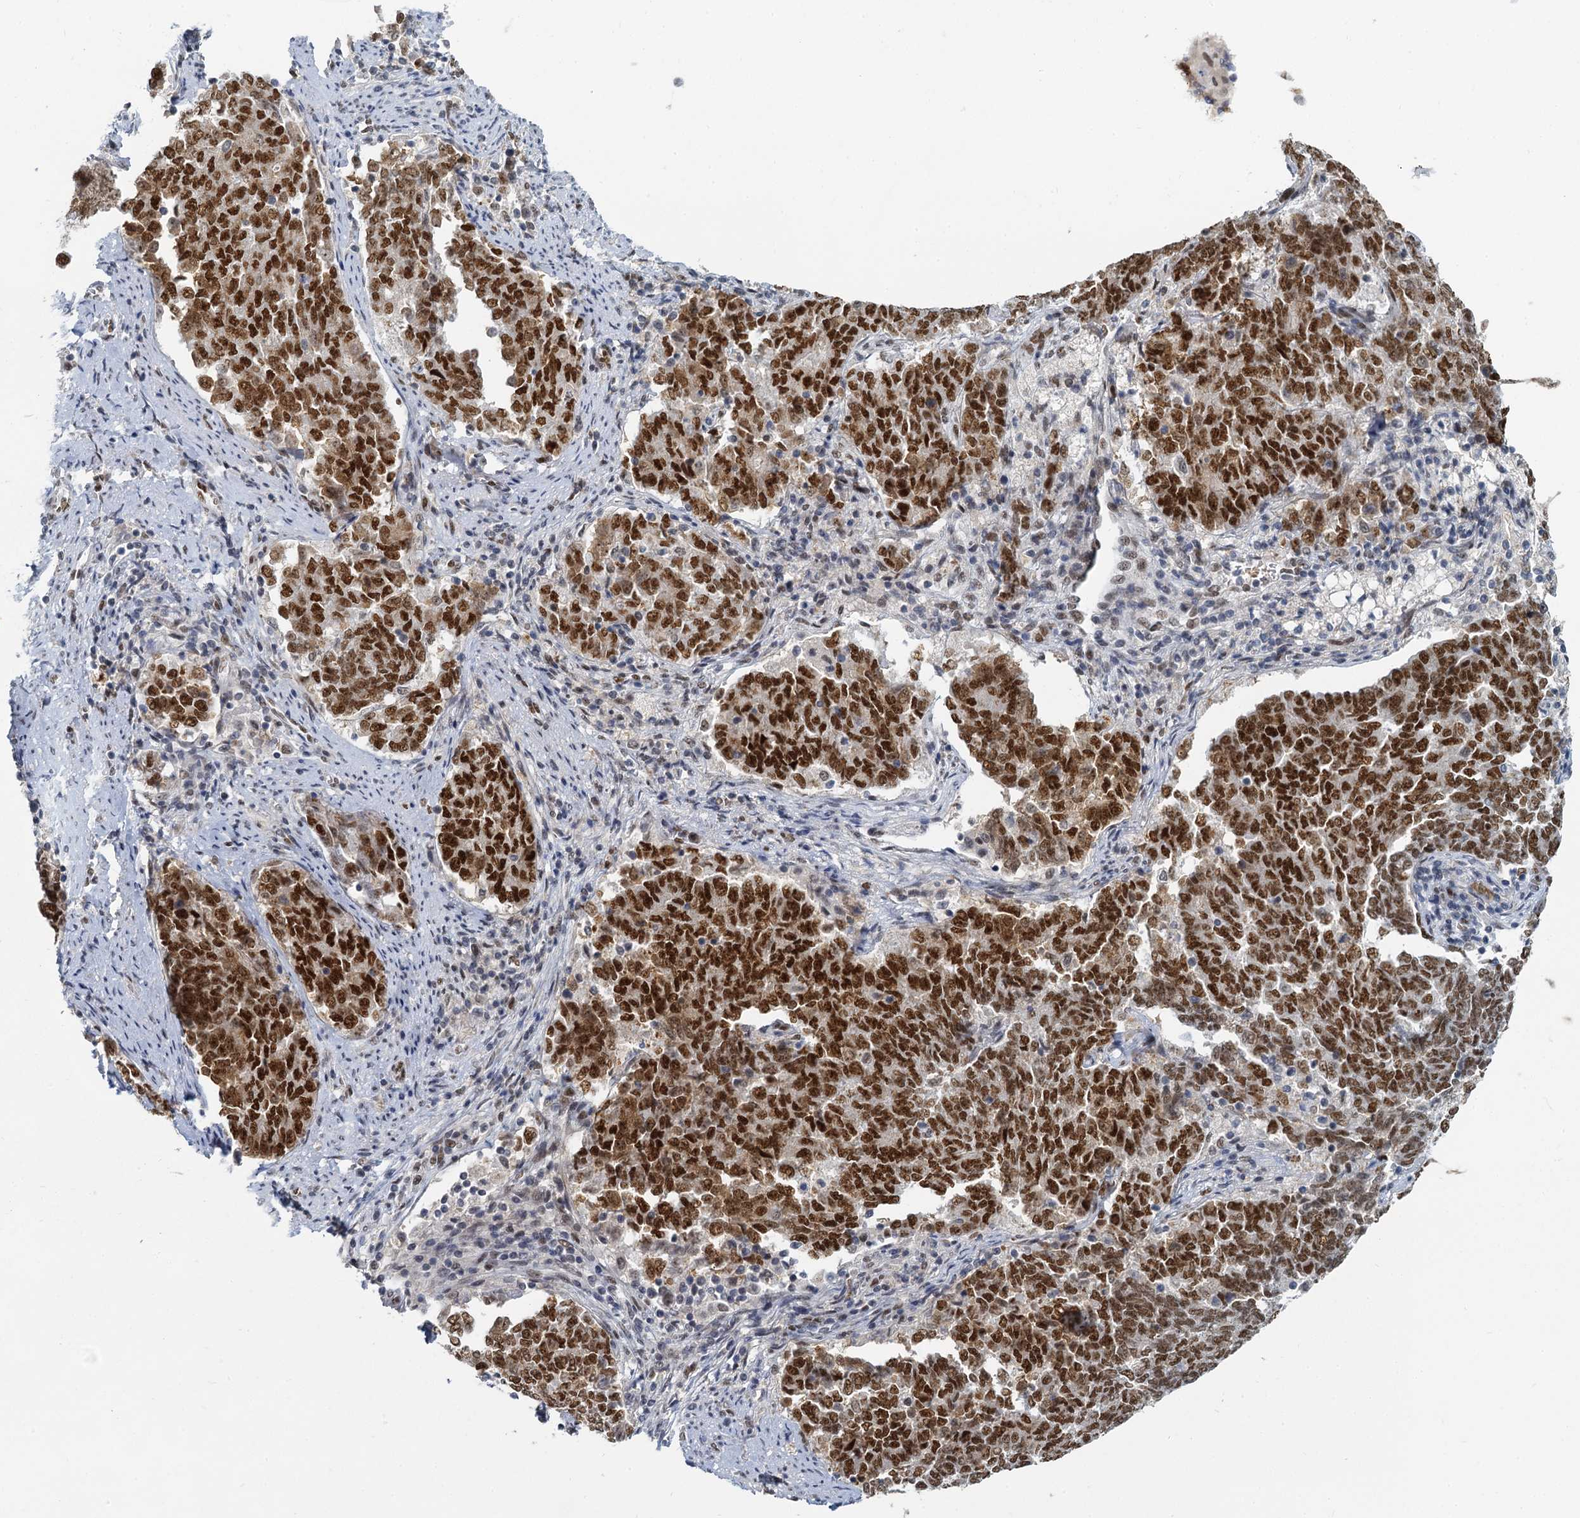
{"staining": {"intensity": "strong", "quantity": ">75%", "location": "nuclear"}, "tissue": "endometrial cancer", "cell_type": "Tumor cells", "image_type": "cancer", "snomed": [{"axis": "morphology", "description": "Adenocarcinoma, NOS"}, {"axis": "topography", "description": "Endometrium"}], "caption": "A brown stain labels strong nuclear expression of a protein in human adenocarcinoma (endometrial) tumor cells.", "gene": "RPRD1A", "patient": {"sex": "female", "age": 80}}